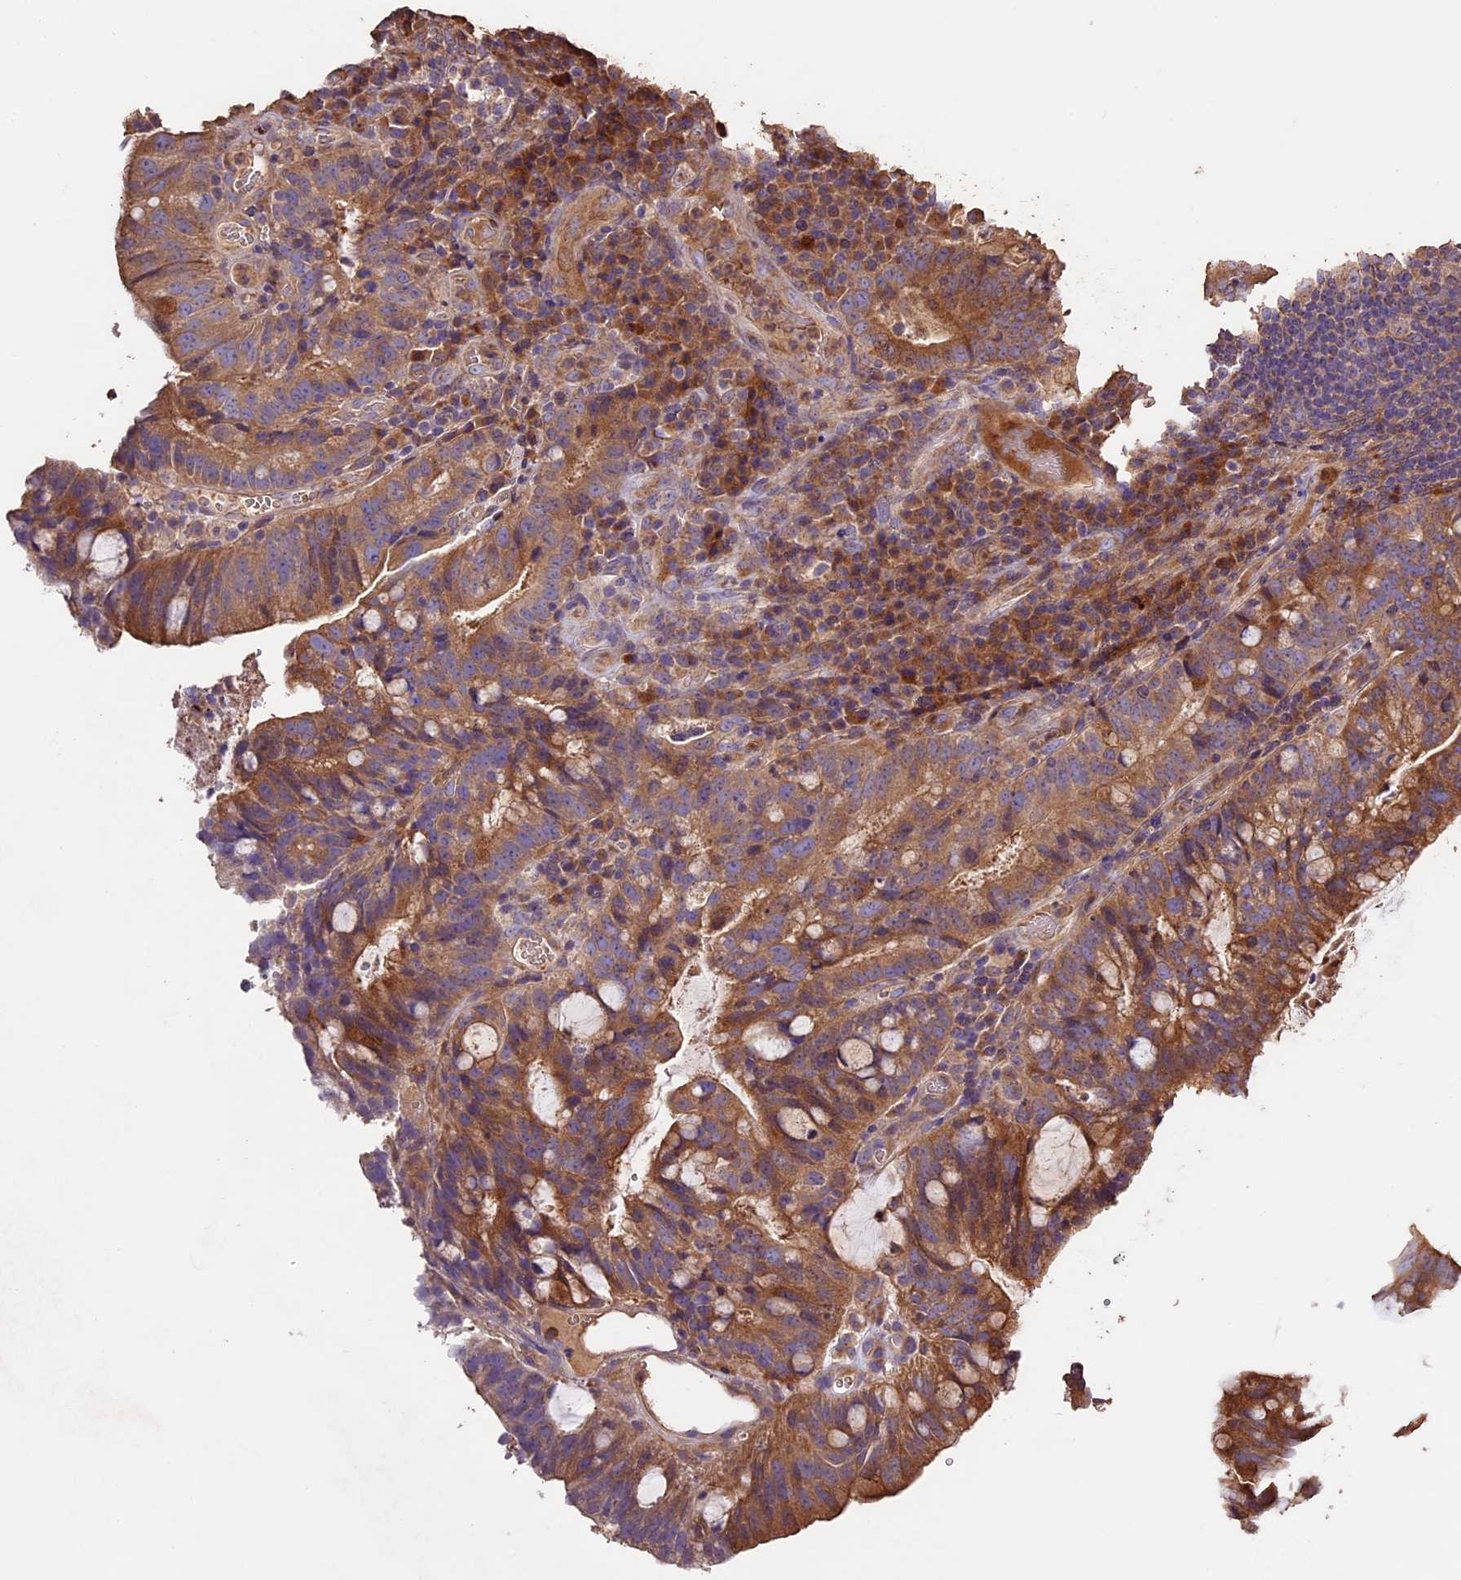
{"staining": {"intensity": "moderate", "quantity": ">75%", "location": "cytoplasmic/membranous"}, "tissue": "colorectal cancer", "cell_type": "Tumor cells", "image_type": "cancer", "snomed": [{"axis": "morphology", "description": "Adenocarcinoma, NOS"}, {"axis": "topography", "description": "Colon"}], "caption": "Human adenocarcinoma (colorectal) stained with a protein marker reveals moderate staining in tumor cells.", "gene": "CRLF1", "patient": {"sex": "female", "age": 66}}